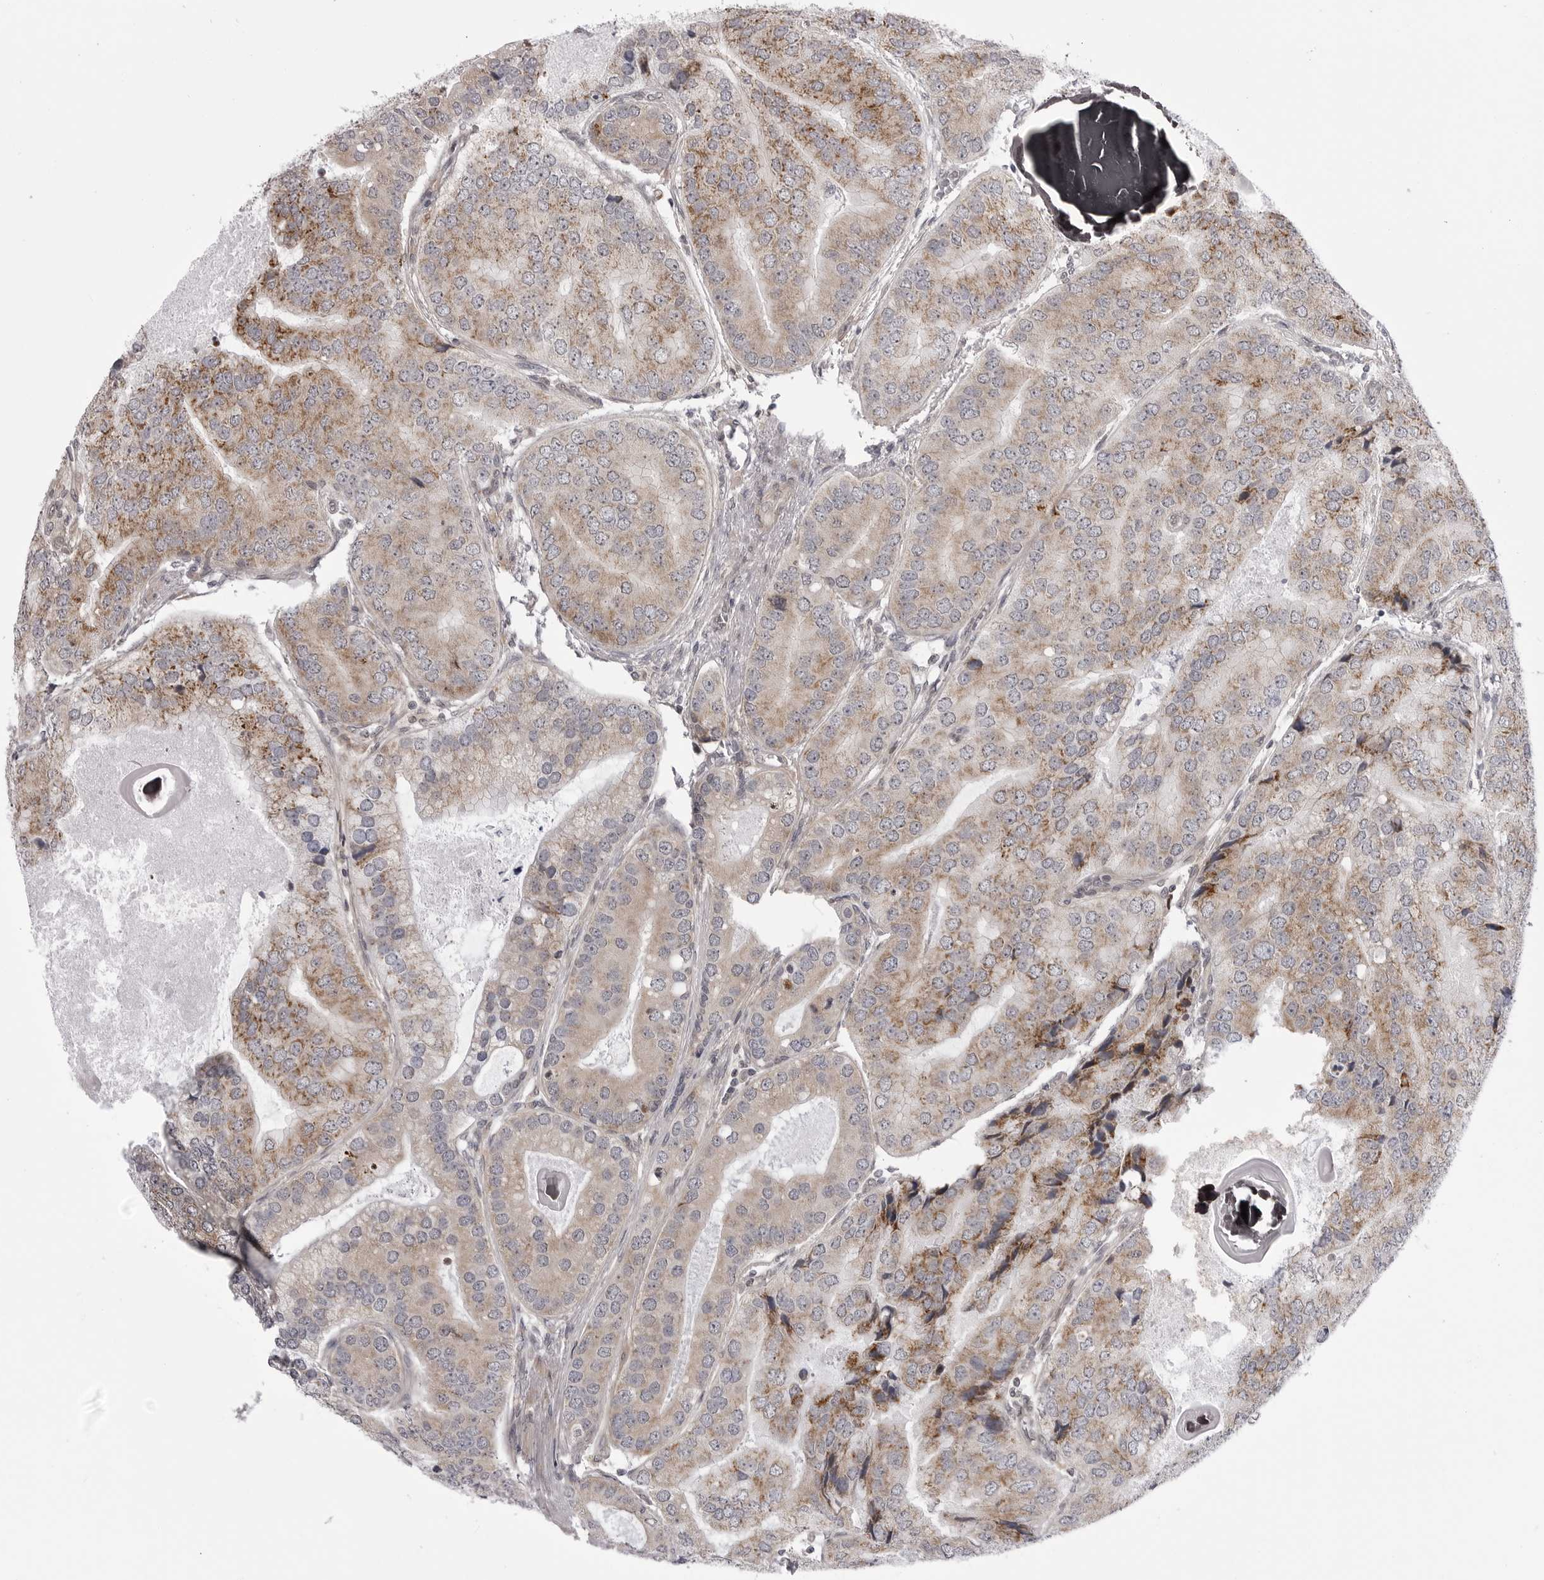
{"staining": {"intensity": "moderate", "quantity": ">75%", "location": "cytoplasmic/membranous"}, "tissue": "prostate cancer", "cell_type": "Tumor cells", "image_type": "cancer", "snomed": [{"axis": "morphology", "description": "Adenocarcinoma, High grade"}, {"axis": "topography", "description": "Prostate"}], "caption": "The immunohistochemical stain labels moderate cytoplasmic/membranous staining in tumor cells of adenocarcinoma (high-grade) (prostate) tissue. Using DAB (3,3'-diaminobenzidine) (brown) and hematoxylin (blue) stains, captured at high magnification using brightfield microscopy.", "gene": "CCDC18", "patient": {"sex": "male", "age": 70}}